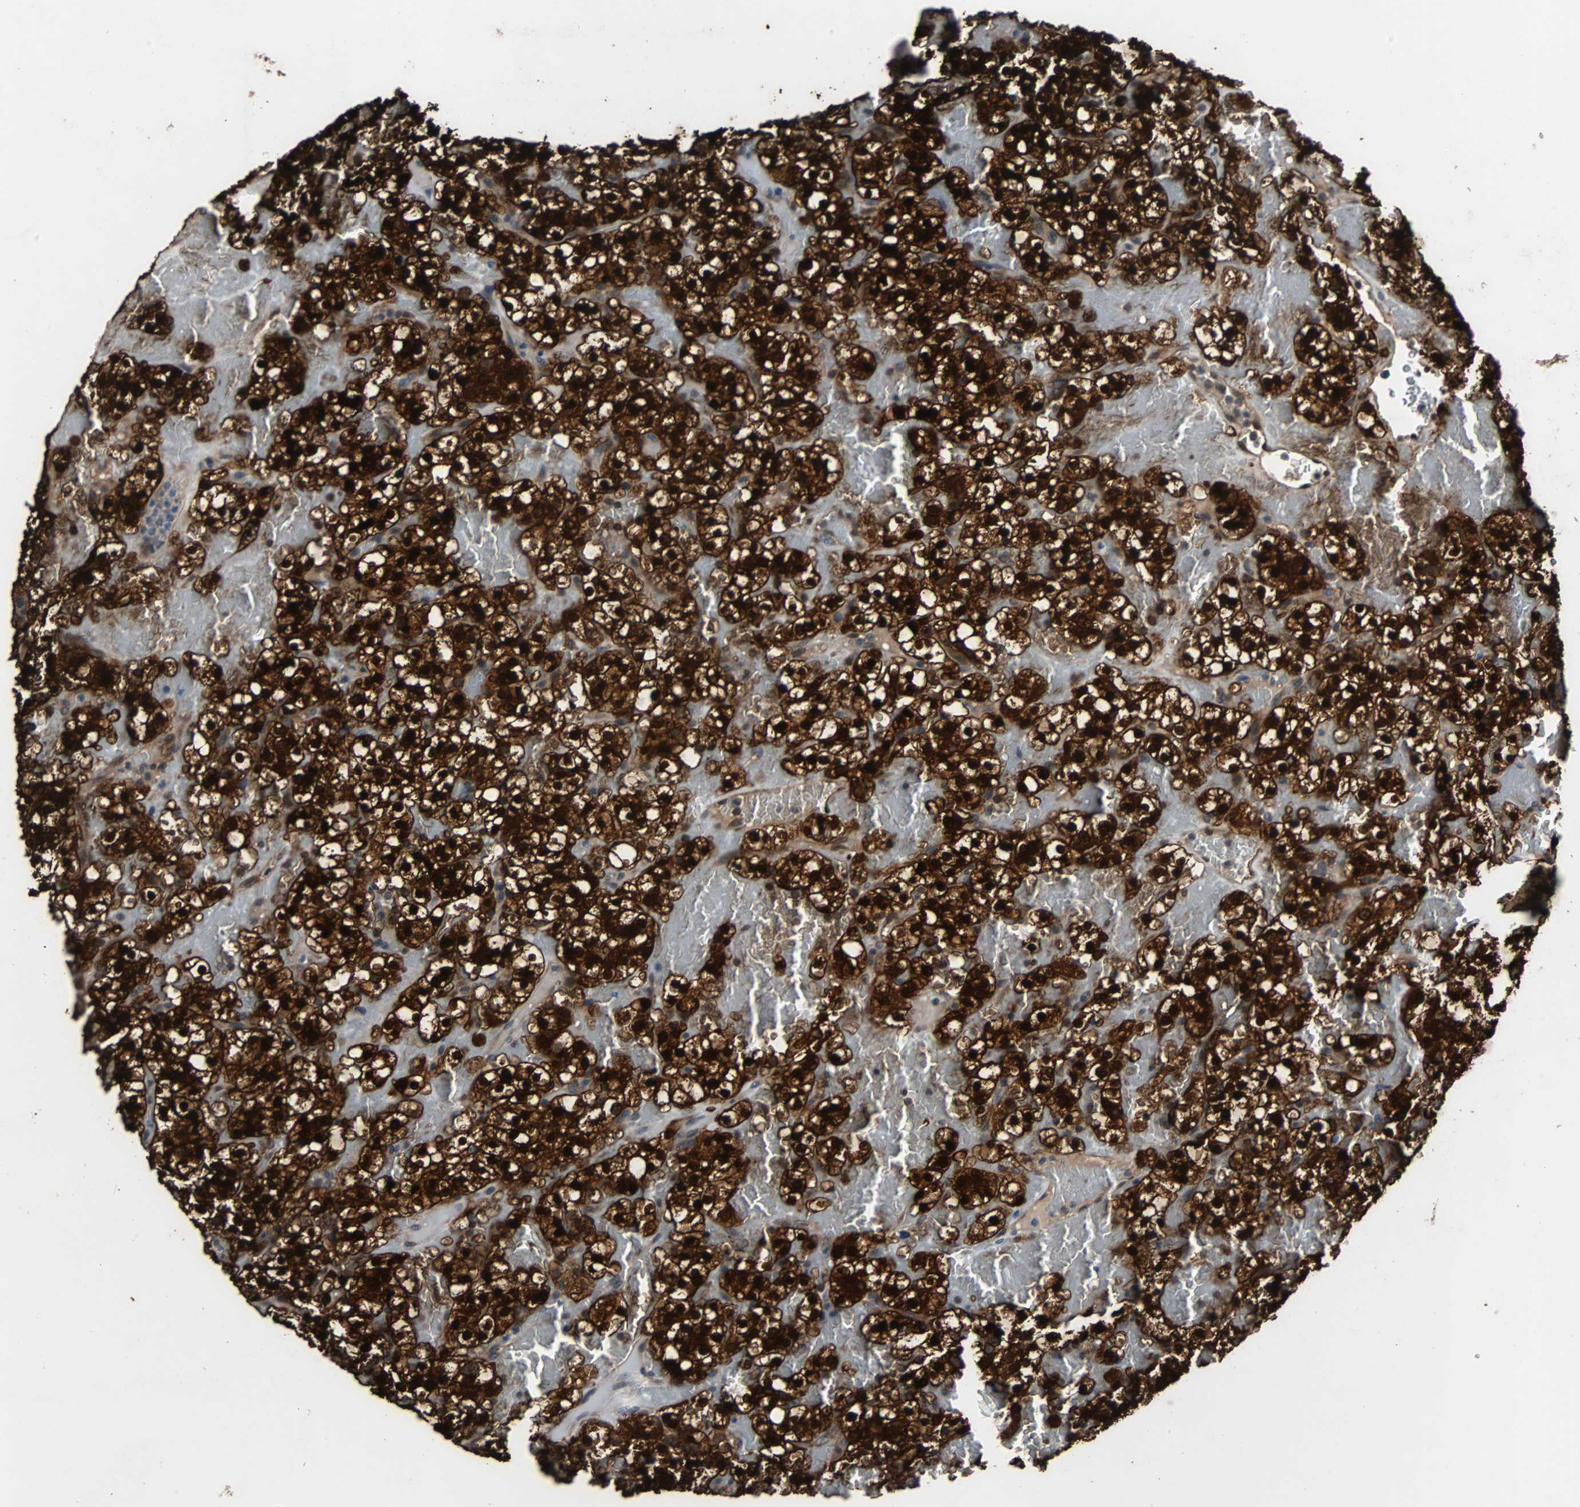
{"staining": {"intensity": "strong", "quantity": ">75%", "location": "cytoplasmic/membranous,nuclear"}, "tissue": "renal cancer", "cell_type": "Tumor cells", "image_type": "cancer", "snomed": [{"axis": "morphology", "description": "Normal tissue, NOS"}, {"axis": "morphology", "description": "Adenocarcinoma, NOS"}, {"axis": "topography", "description": "Kidney"}], "caption": "Immunohistochemistry (IHC) image of neoplastic tissue: renal adenocarcinoma stained using immunohistochemistry (IHC) reveals high levels of strong protein expression localized specifically in the cytoplasmic/membranous and nuclear of tumor cells, appearing as a cytoplasmic/membranous and nuclear brown color.", "gene": "NDRG1", "patient": {"sex": "female", "age": 72}}